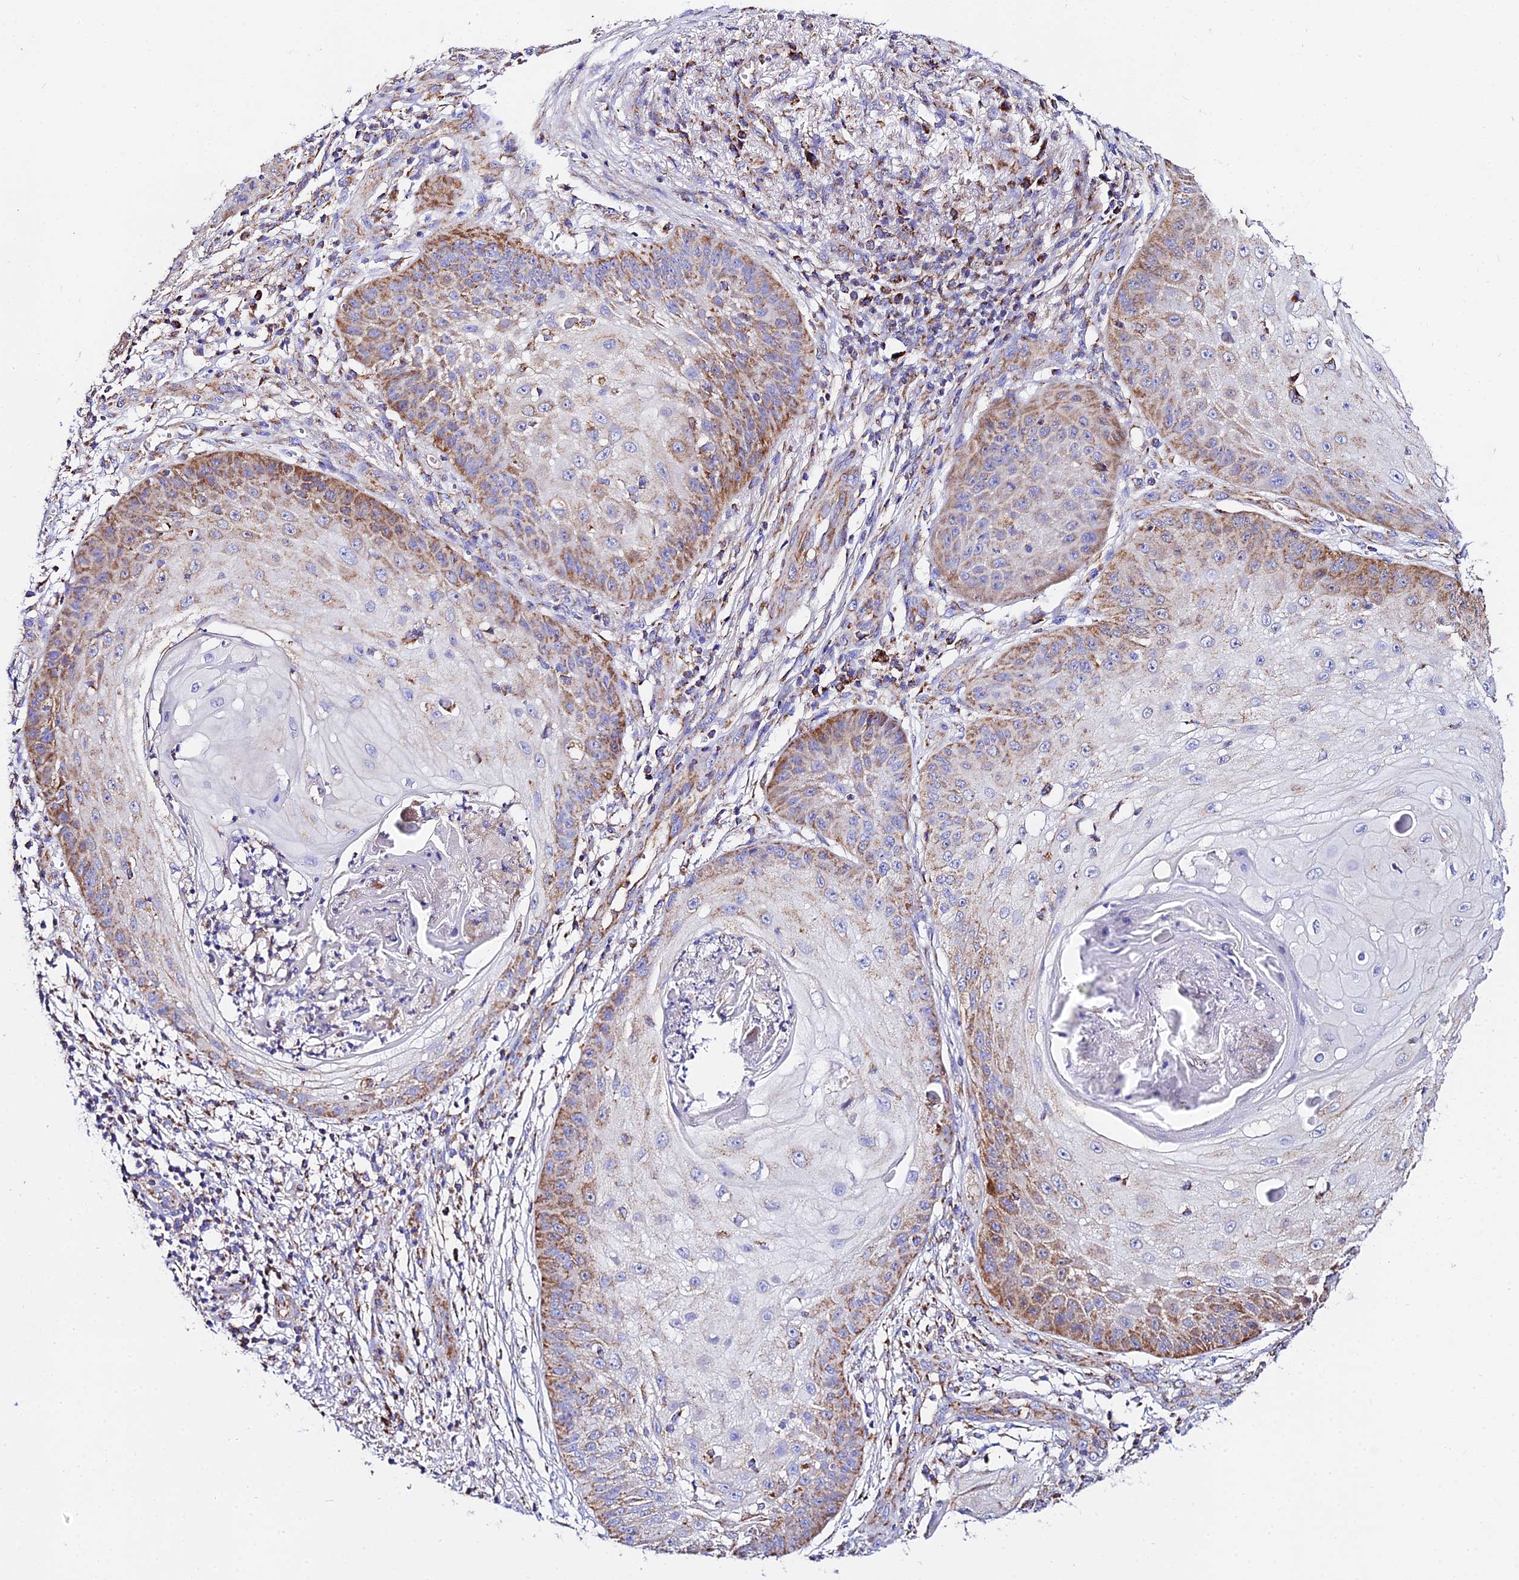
{"staining": {"intensity": "moderate", "quantity": "25%-75%", "location": "cytoplasmic/membranous"}, "tissue": "skin cancer", "cell_type": "Tumor cells", "image_type": "cancer", "snomed": [{"axis": "morphology", "description": "Squamous cell carcinoma, NOS"}, {"axis": "topography", "description": "Skin"}], "caption": "Skin cancer stained with immunohistochemistry displays moderate cytoplasmic/membranous staining in approximately 25%-75% of tumor cells.", "gene": "ZNF573", "patient": {"sex": "male", "age": 70}}